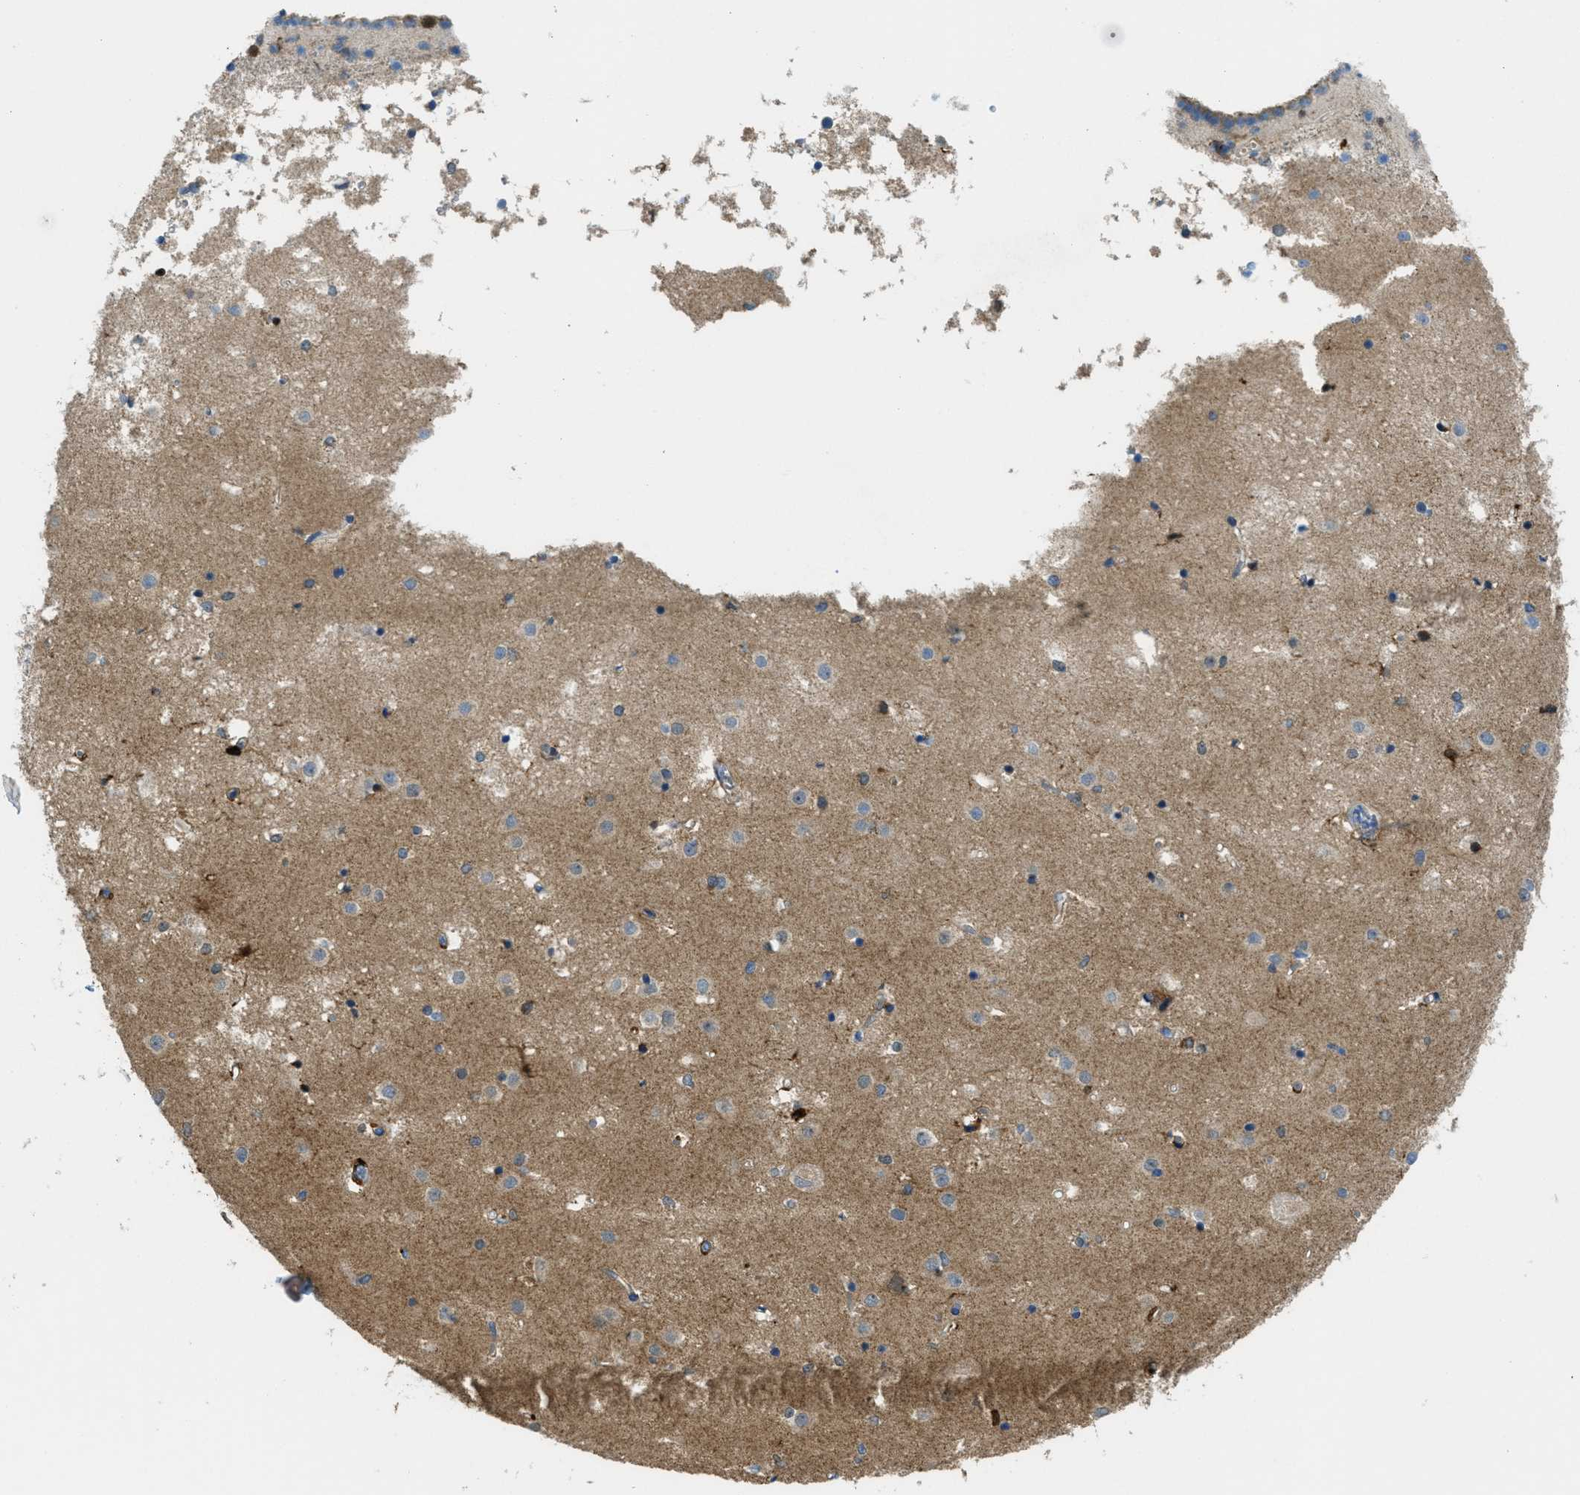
{"staining": {"intensity": "strong", "quantity": "<25%", "location": "cytoplasmic/membranous"}, "tissue": "caudate", "cell_type": "Glial cells", "image_type": "normal", "snomed": [{"axis": "morphology", "description": "Normal tissue, NOS"}, {"axis": "topography", "description": "Lateral ventricle wall"}], "caption": "High-power microscopy captured an immunohistochemistry photomicrograph of normal caudate, revealing strong cytoplasmic/membranous expression in approximately <25% of glial cells.", "gene": "RFFL", "patient": {"sex": "male", "age": 45}}